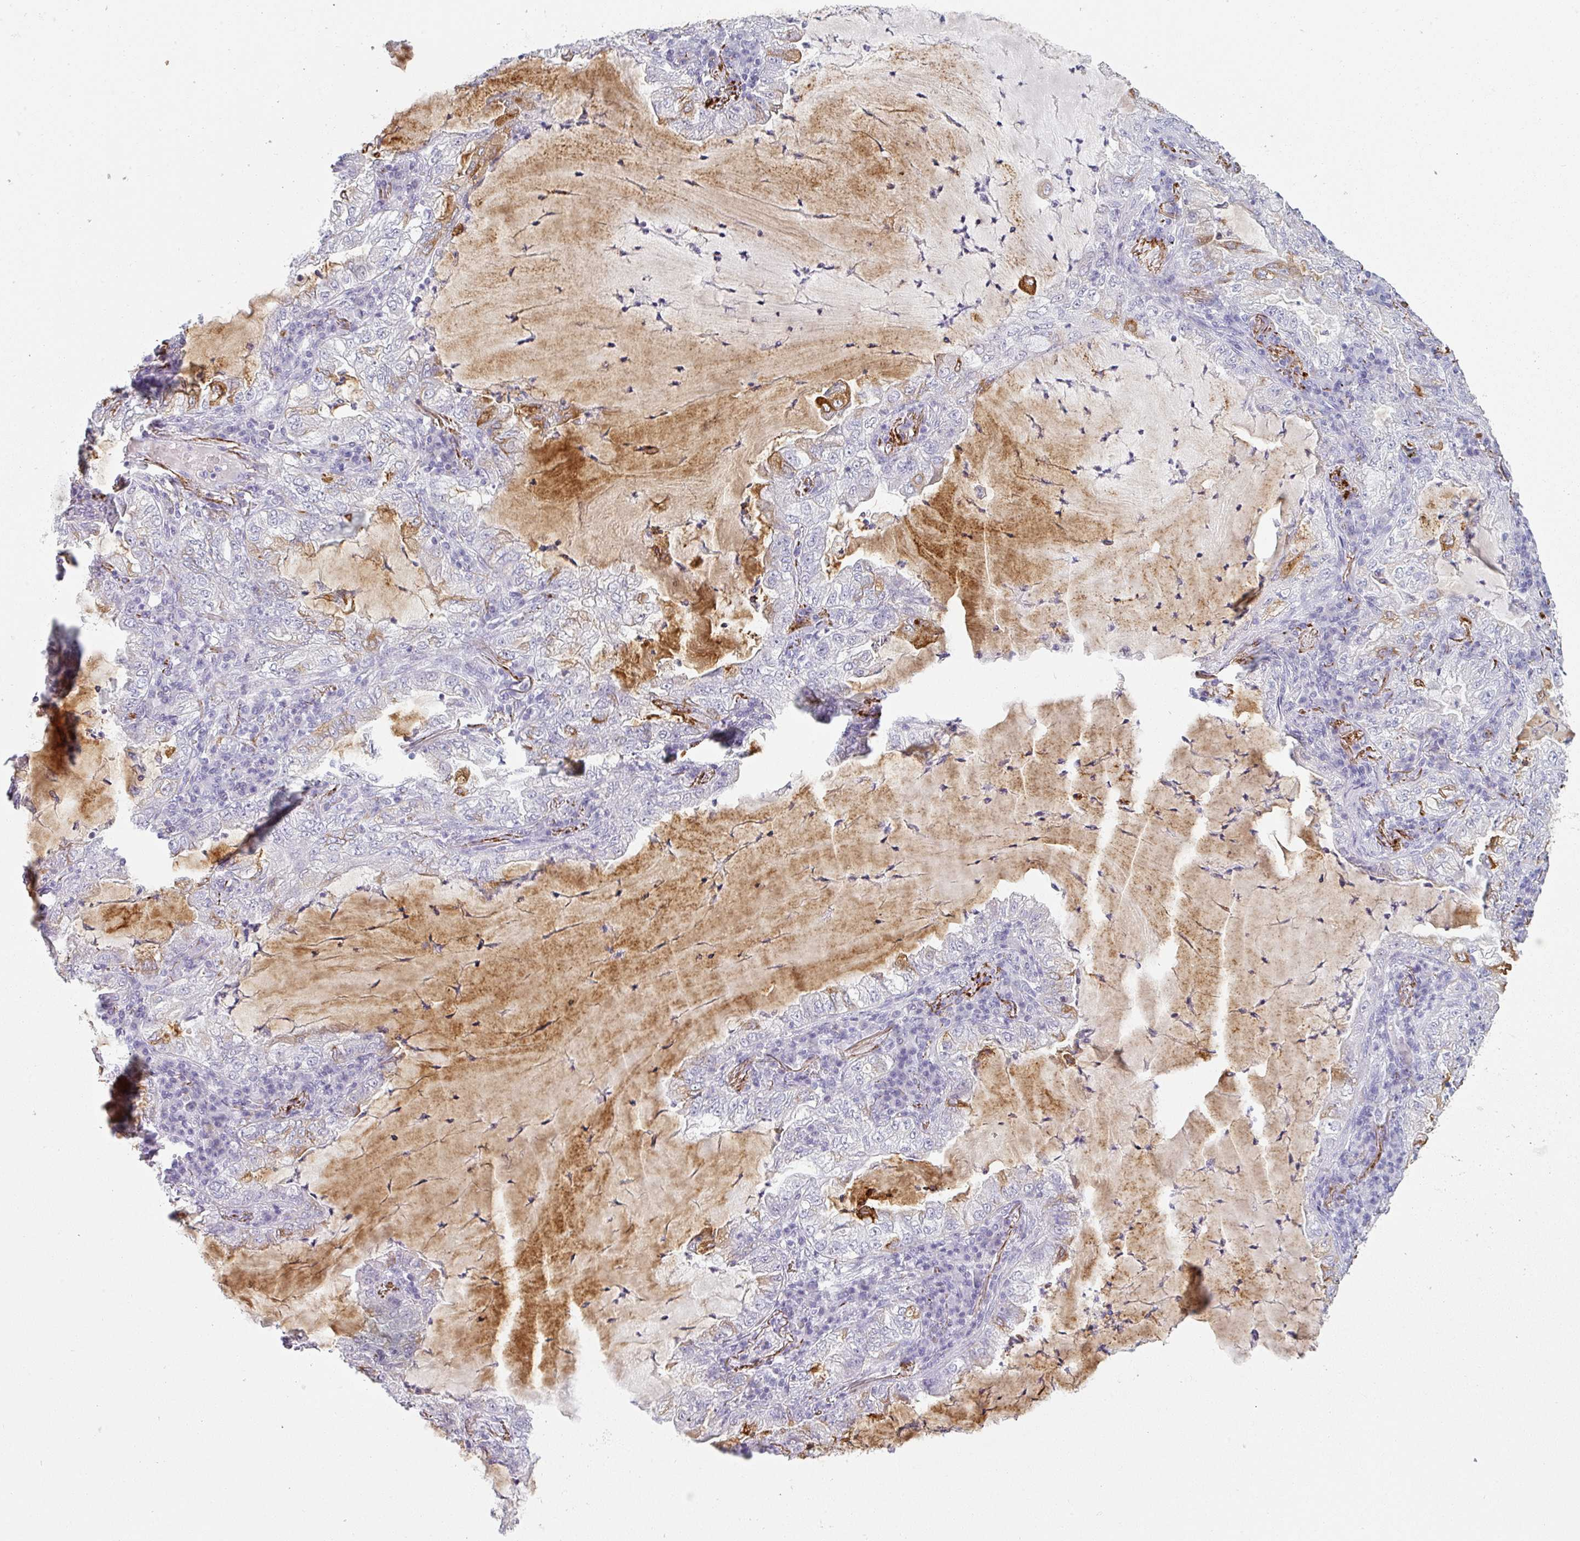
{"staining": {"intensity": "negative", "quantity": "none", "location": "none"}, "tissue": "lung cancer", "cell_type": "Tumor cells", "image_type": "cancer", "snomed": [{"axis": "morphology", "description": "Adenocarcinoma, NOS"}, {"axis": "topography", "description": "Lung"}], "caption": "Immunohistochemical staining of human lung cancer (adenocarcinoma) shows no significant staining in tumor cells.", "gene": "SFTPA1", "patient": {"sex": "female", "age": 73}}